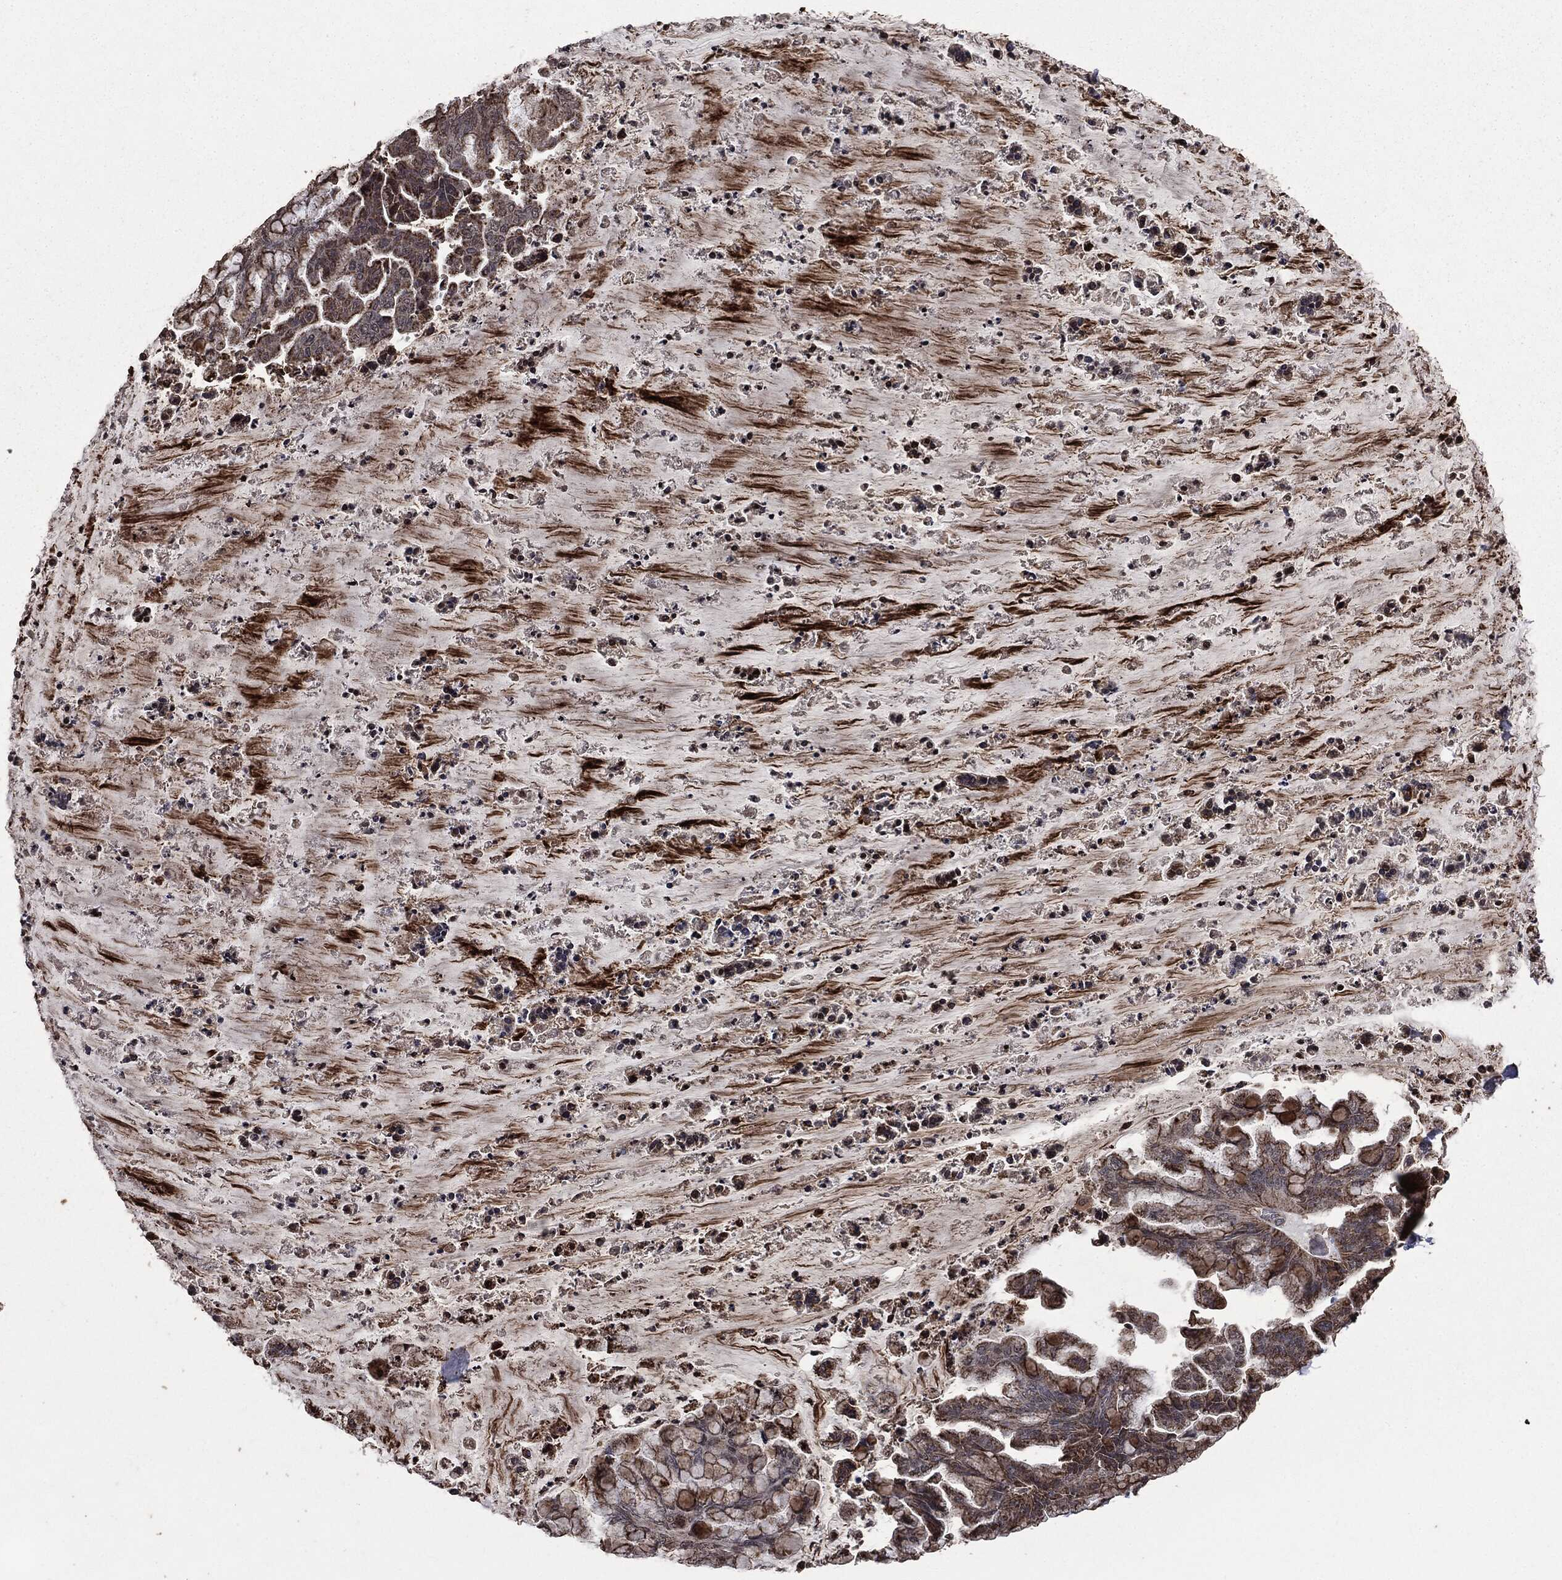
{"staining": {"intensity": "moderate", "quantity": ">75%", "location": "cytoplasmic/membranous"}, "tissue": "ovarian cancer", "cell_type": "Tumor cells", "image_type": "cancer", "snomed": [{"axis": "morphology", "description": "Cystadenocarcinoma, mucinous, NOS"}, {"axis": "topography", "description": "Ovary"}], "caption": "Protein analysis of ovarian cancer (mucinous cystadenocarcinoma) tissue demonstrates moderate cytoplasmic/membranous staining in approximately >75% of tumor cells.", "gene": "PPP6R2", "patient": {"sex": "female", "age": 67}}